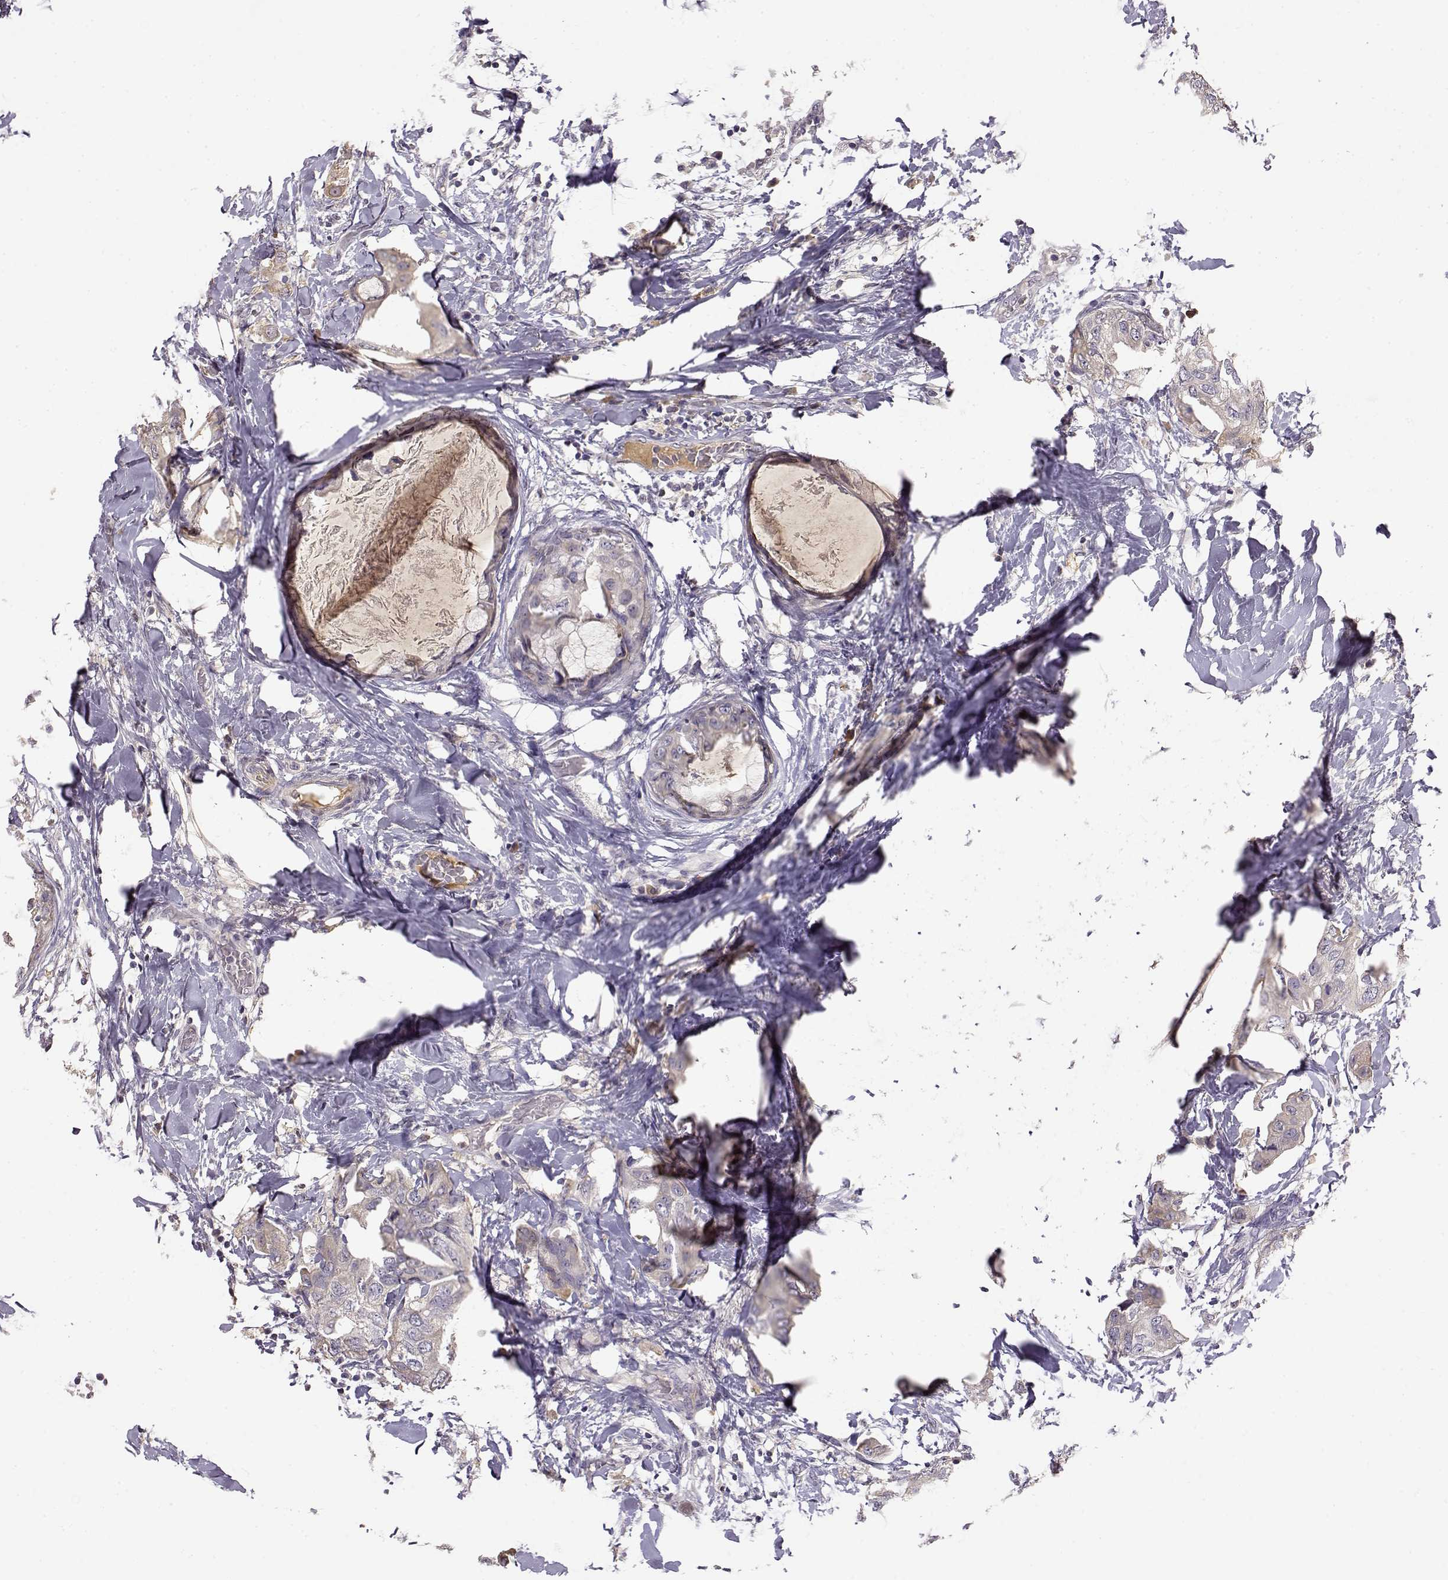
{"staining": {"intensity": "negative", "quantity": "none", "location": "none"}, "tissue": "breast cancer", "cell_type": "Tumor cells", "image_type": "cancer", "snomed": [{"axis": "morphology", "description": "Normal tissue, NOS"}, {"axis": "morphology", "description": "Duct carcinoma"}, {"axis": "topography", "description": "Breast"}], "caption": "Immunohistochemistry (IHC) micrograph of neoplastic tissue: human breast intraductal carcinoma stained with DAB (3,3'-diaminobenzidine) demonstrates no significant protein positivity in tumor cells.", "gene": "TACR1", "patient": {"sex": "female", "age": 40}}